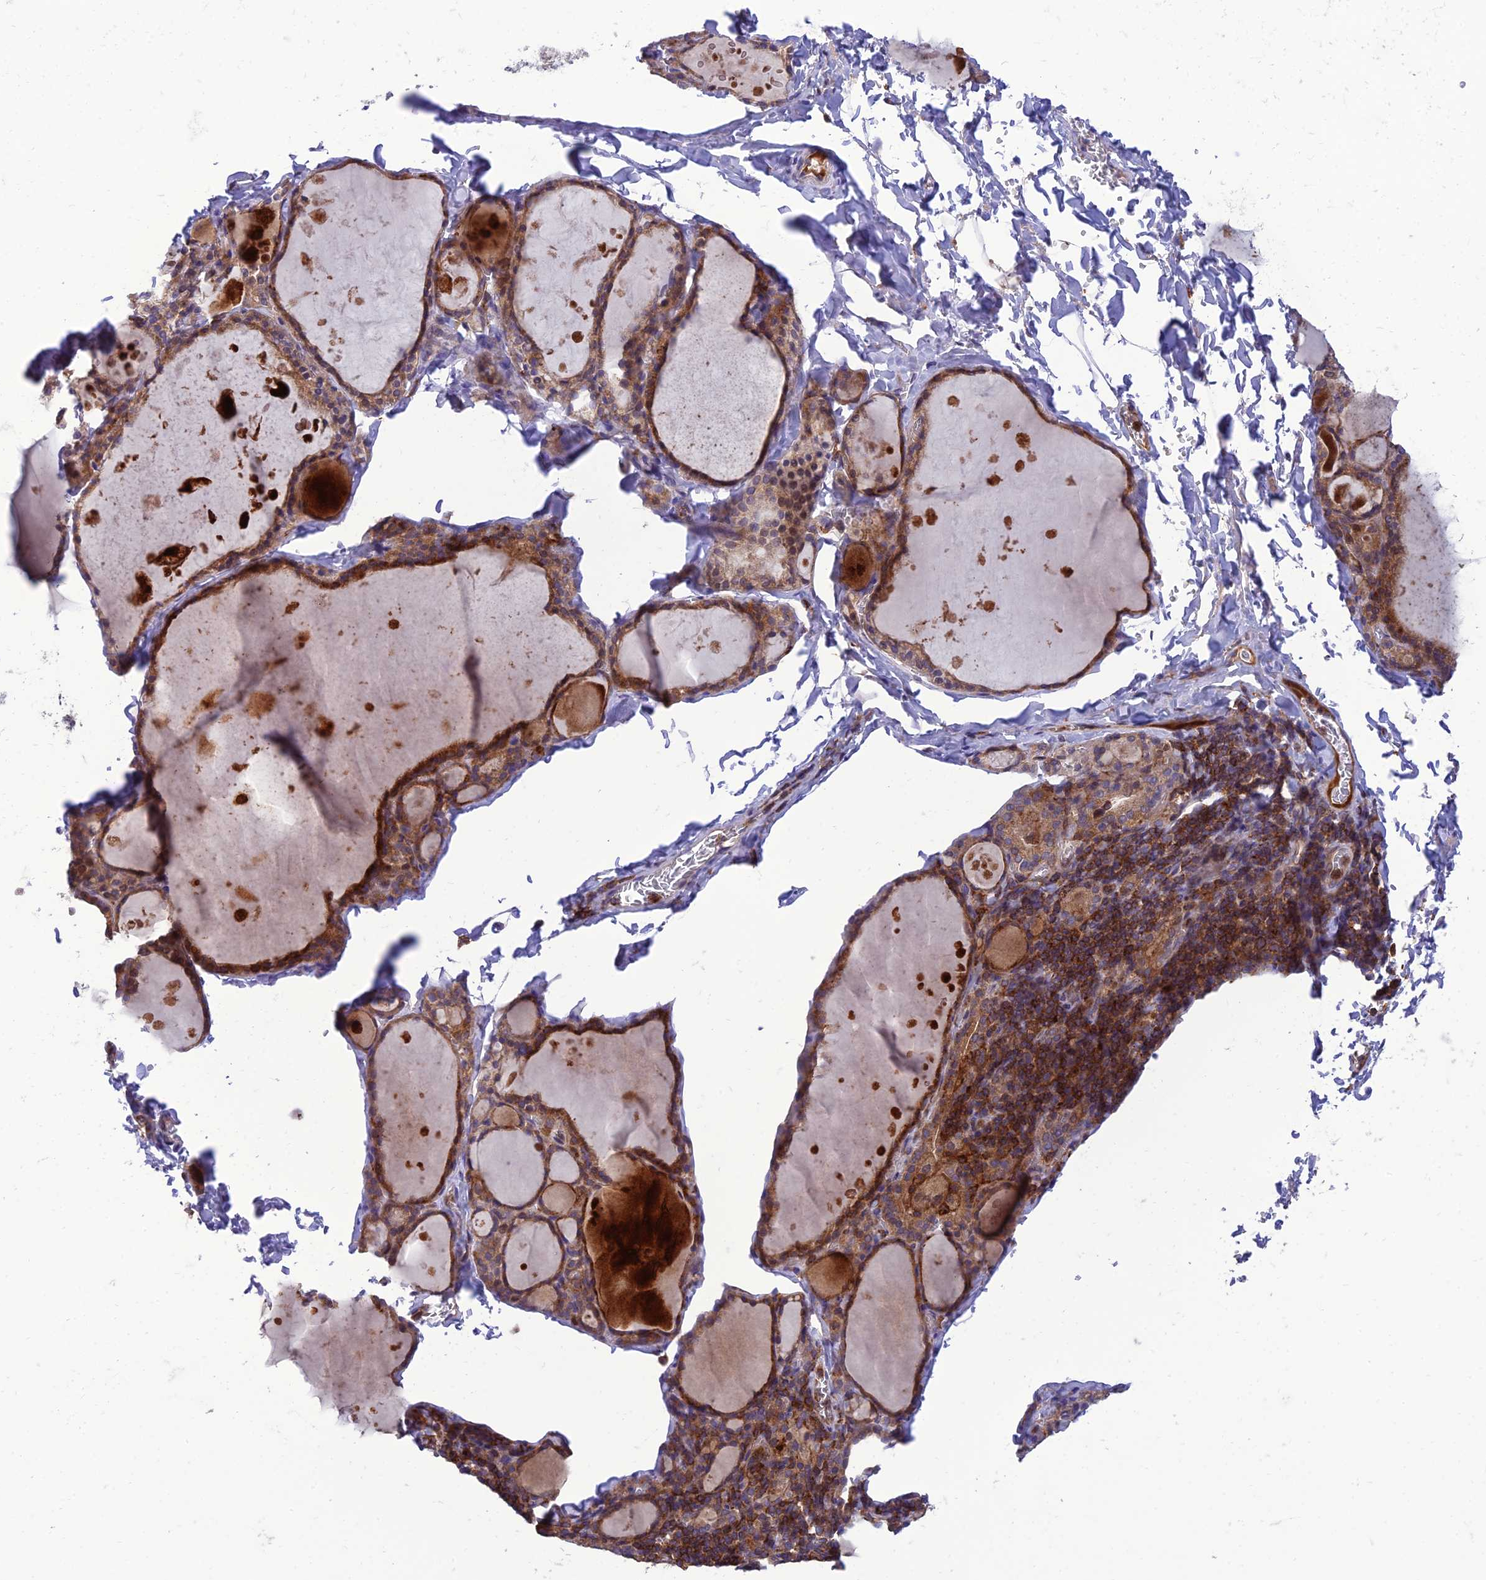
{"staining": {"intensity": "strong", "quantity": ">75%", "location": "cytoplasmic/membranous"}, "tissue": "thyroid gland", "cell_type": "Glandular cells", "image_type": "normal", "snomed": [{"axis": "morphology", "description": "Normal tissue, NOS"}, {"axis": "topography", "description": "Thyroid gland"}], "caption": "Approximately >75% of glandular cells in normal thyroid gland reveal strong cytoplasmic/membranous protein positivity as visualized by brown immunohistochemical staining.", "gene": "IRAK3", "patient": {"sex": "male", "age": 56}}